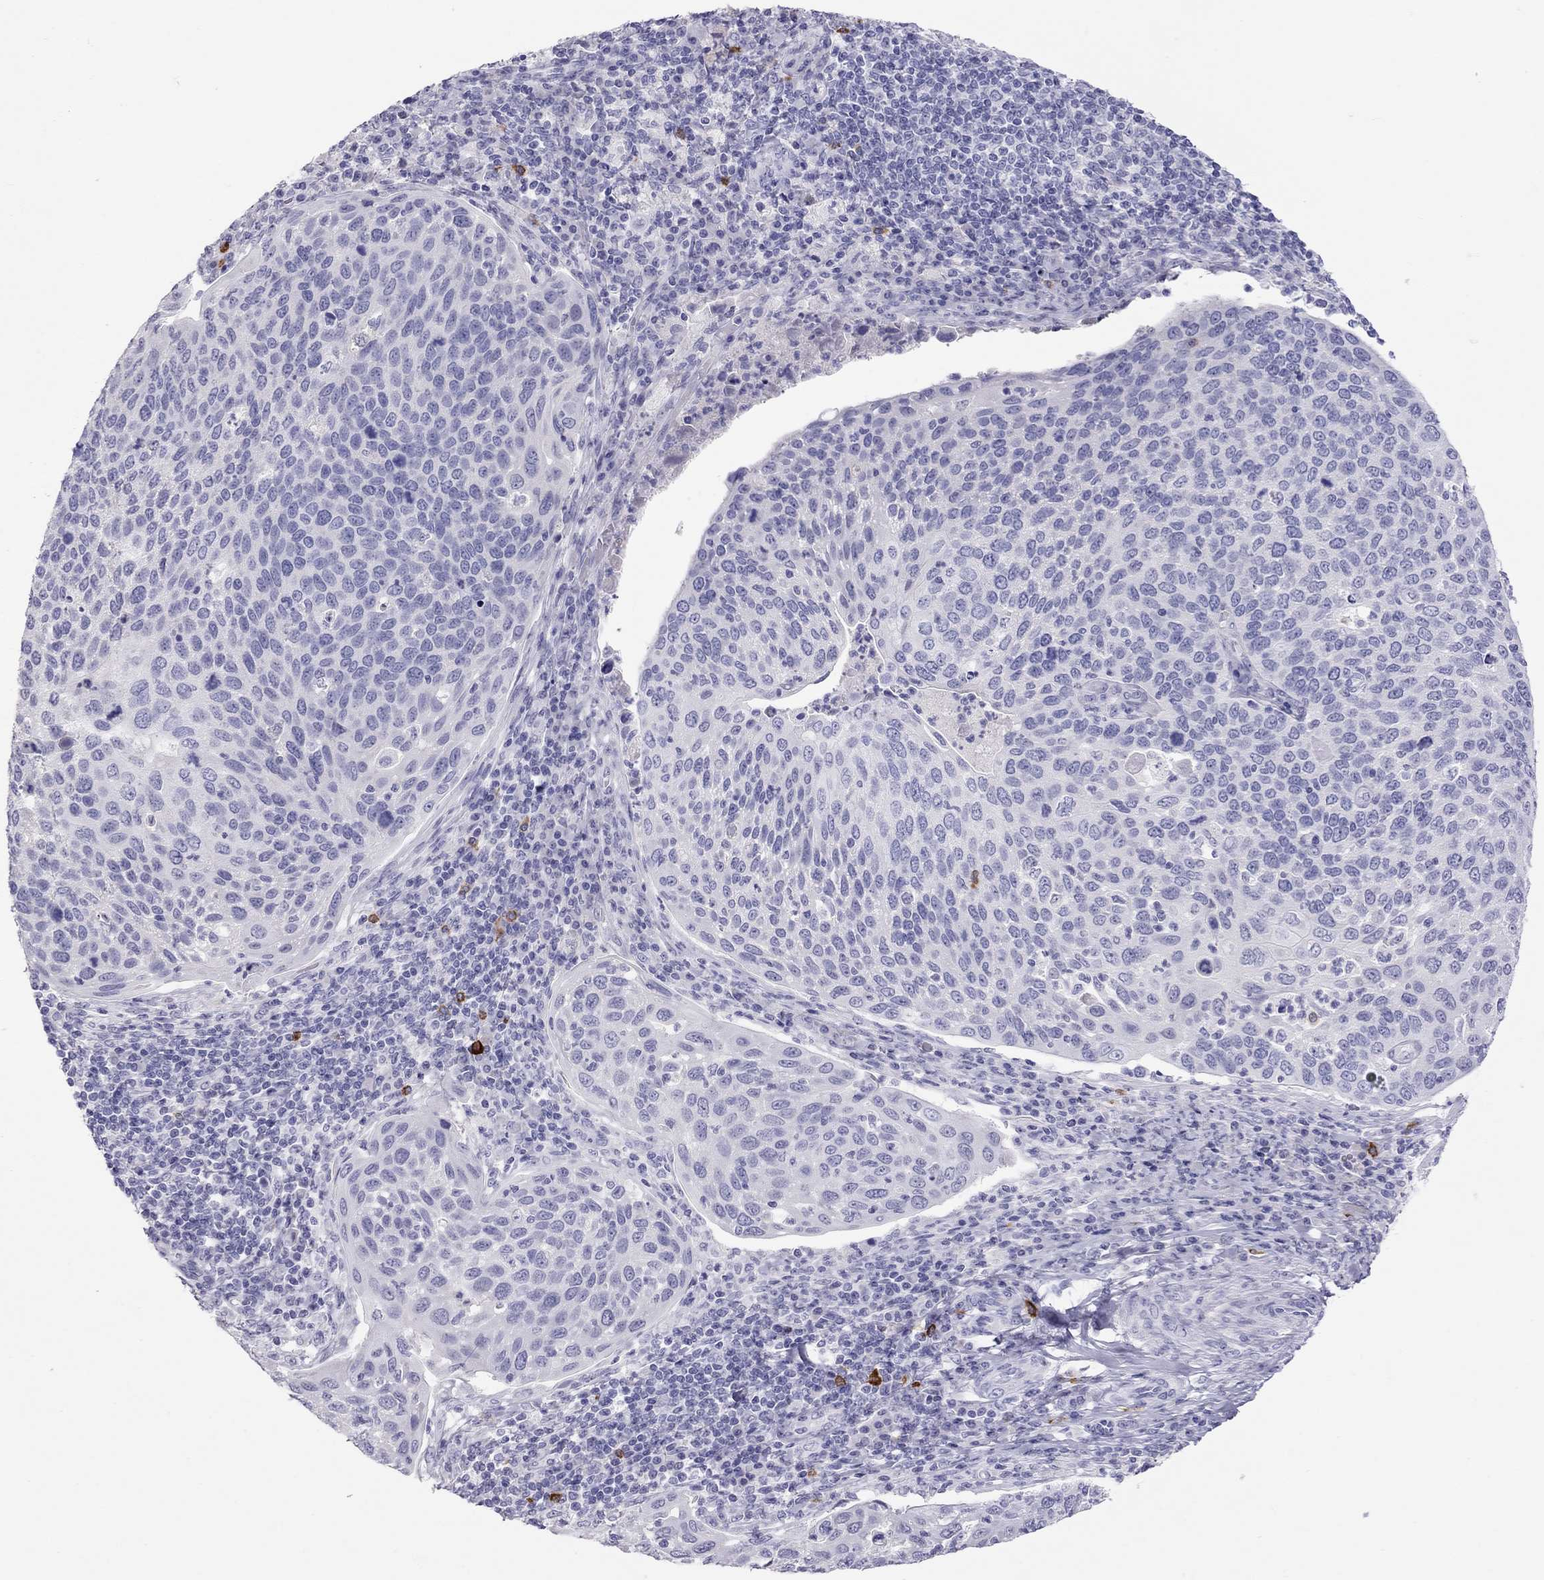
{"staining": {"intensity": "negative", "quantity": "none", "location": "none"}, "tissue": "cervical cancer", "cell_type": "Tumor cells", "image_type": "cancer", "snomed": [{"axis": "morphology", "description": "Squamous cell carcinoma, NOS"}, {"axis": "topography", "description": "Cervix"}], "caption": "Protein analysis of cervical cancer (squamous cell carcinoma) shows no significant positivity in tumor cells. (Brightfield microscopy of DAB immunohistochemistry (IHC) at high magnification).", "gene": "IL17REL", "patient": {"sex": "female", "age": 54}}